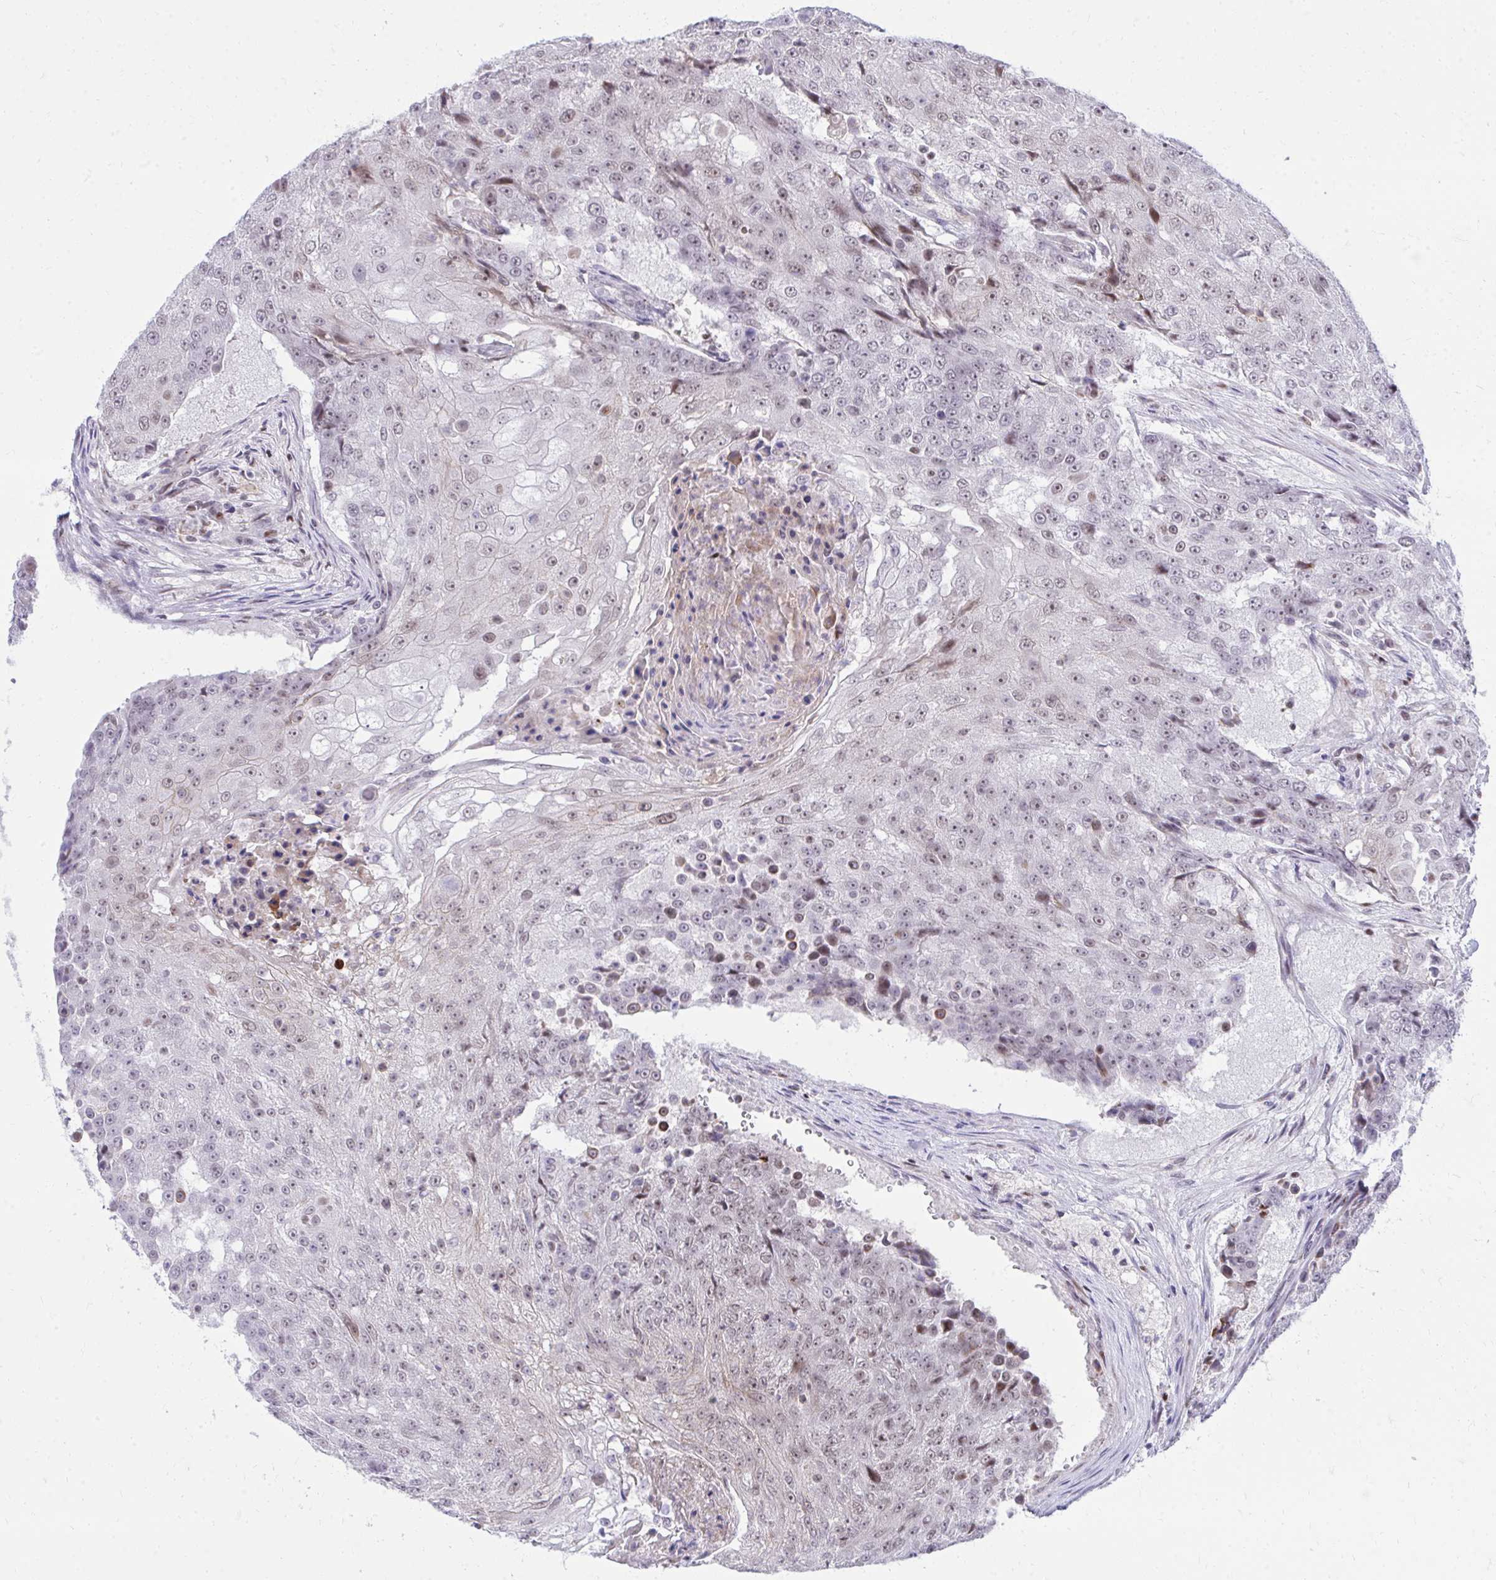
{"staining": {"intensity": "weak", "quantity": "25%-75%", "location": "nuclear"}, "tissue": "urothelial cancer", "cell_type": "Tumor cells", "image_type": "cancer", "snomed": [{"axis": "morphology", "description": "Urothelial carcinoma, High grade"}, {"axis": "topography", "description": "Urinary bladder"}], "caption": "Protein analysis of urothelial cancer tissue exhibits weak nuclear positivity in approximately 25%-75% of tumor cells. The staining was performed using DAB to visualize the protein expression in brown, while the nuclei were stained in blue with hematoxylin (Magnification: 20x).", "gene": "C14orf39", "patient": {"sex": "female", "age": 63}}